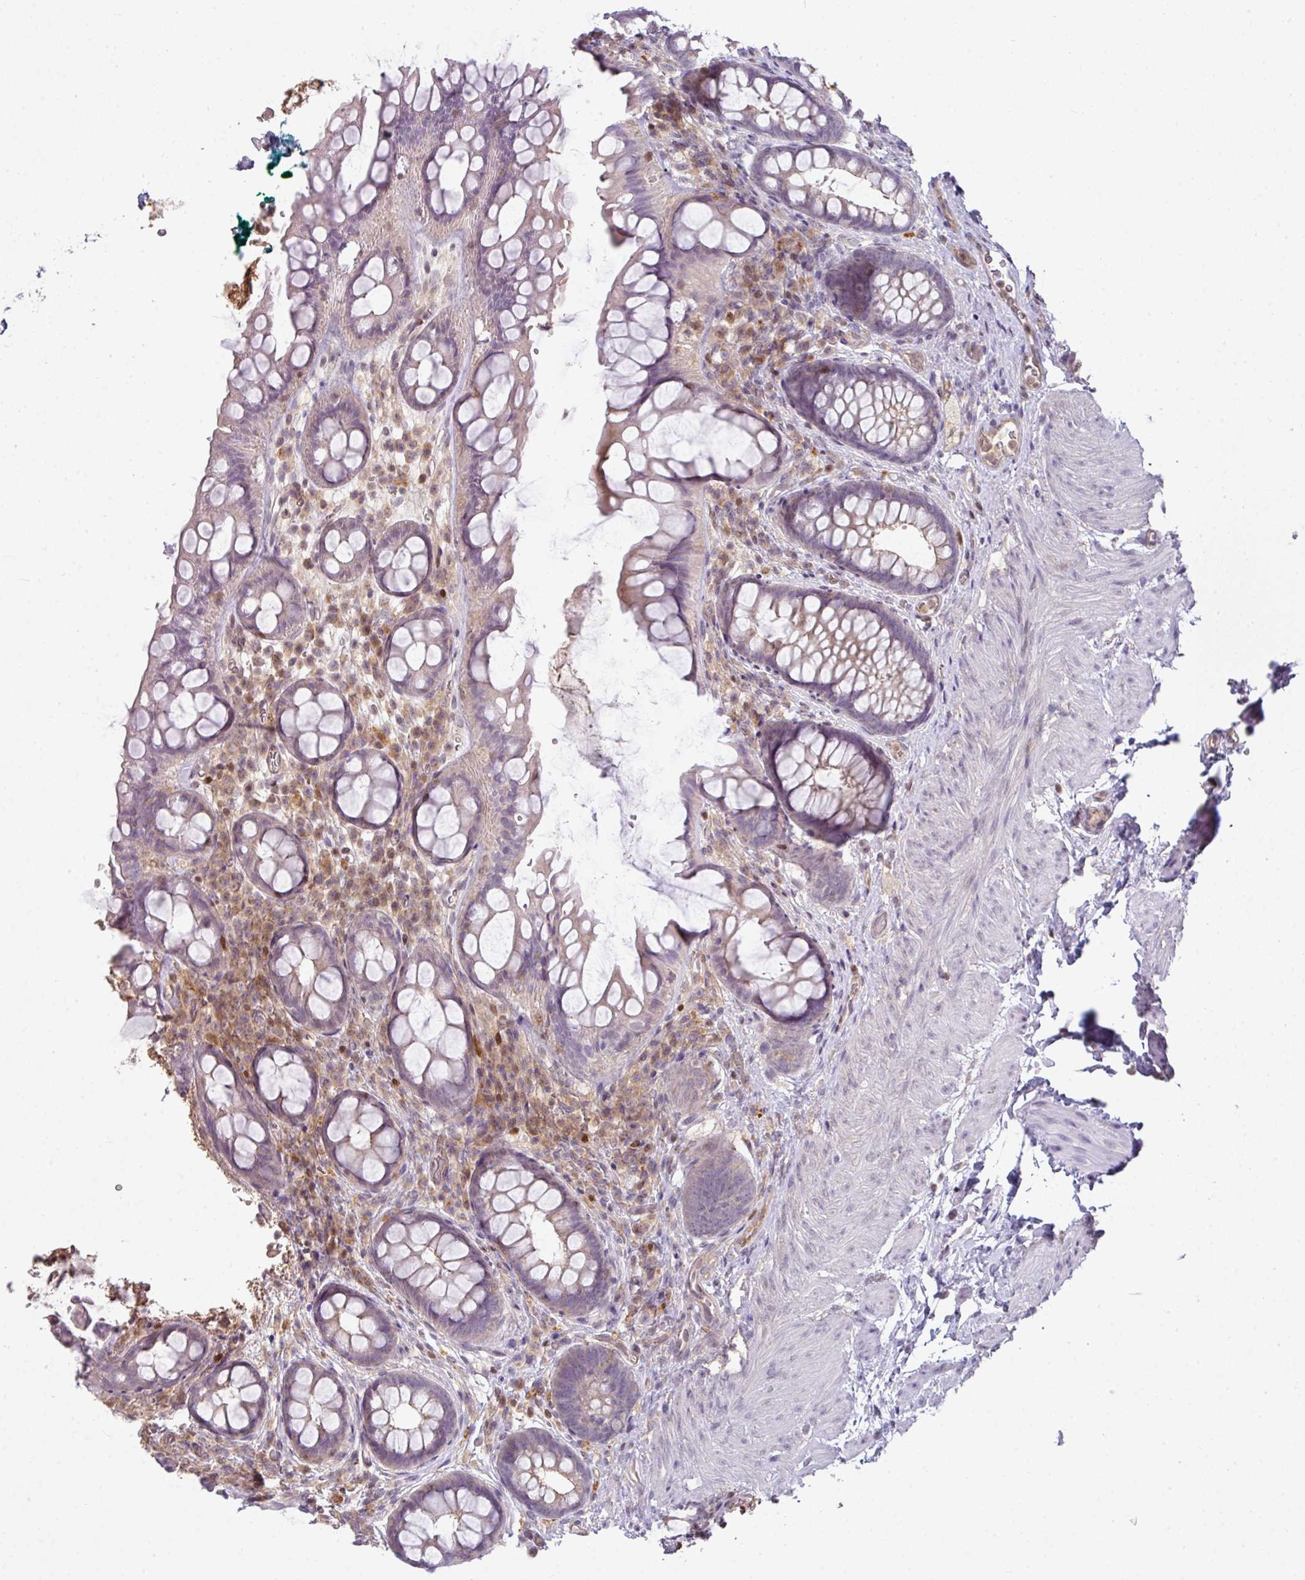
{"staining": {"intensity": "weak", "quantity": "<25%", "location": "cytoplasmic/membranous"}, "tissue": "rectum", "cell_type": "Glandular cells", "image_type": "normal", "snomed": [{"axis": "morphology", "description": "Normal tissue, NOS"}, {"axis": "topography", "description": "Rectum"}, {"axis": "topography", "description": "Peripheral nerve tissue"}], "caption": "Immunohistochemistry (IHC) of unremarkable human rectum displays no positivity in glandular cells.", "gene": "STAT5A", "patient": {"sex": "female", "age": 69}}